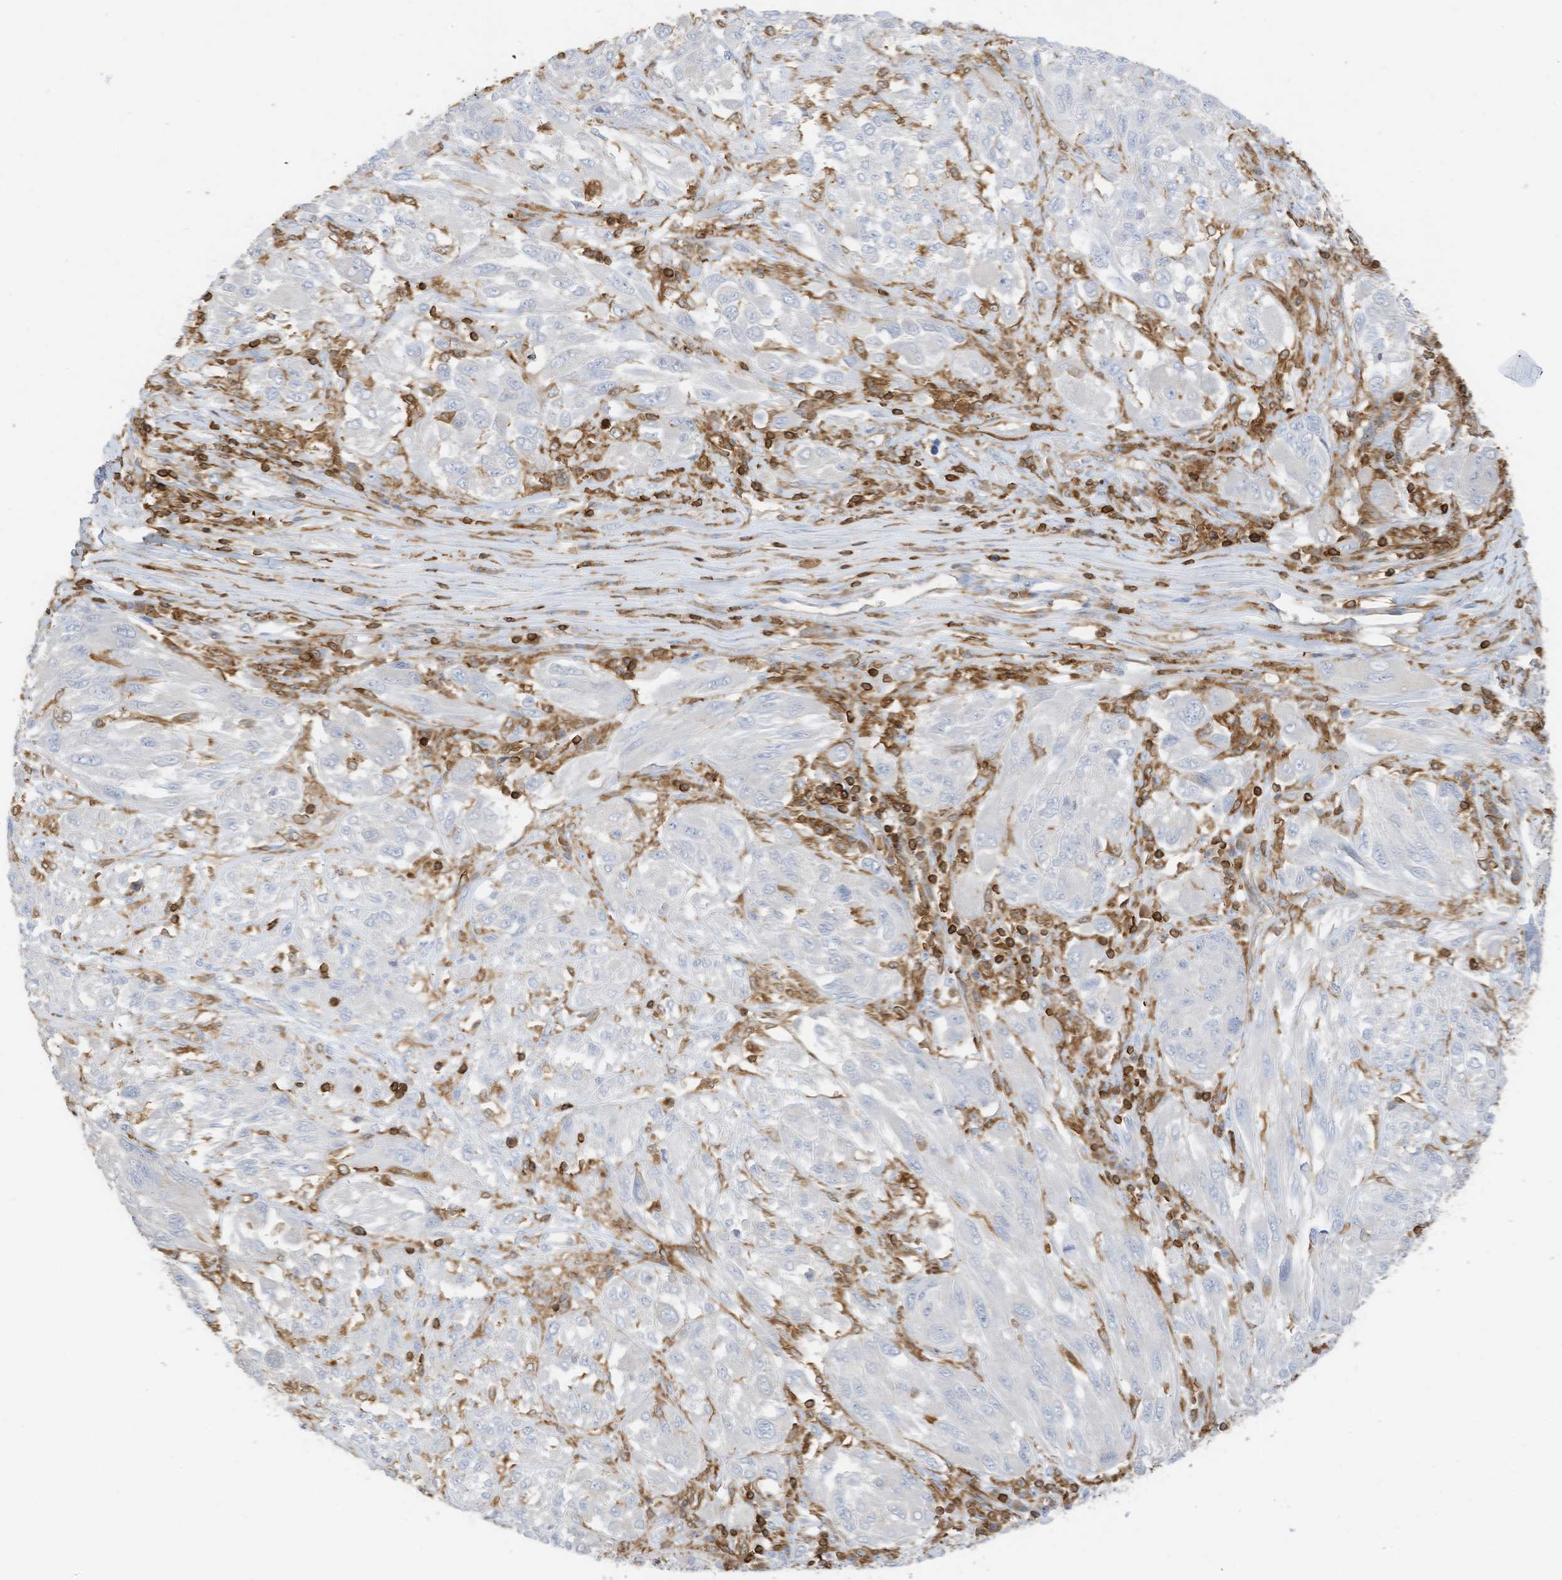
{"staining": {"intensity": "negative", "quantity": "none", "location": "none"}, "tissue": "melanoma", "cell_type": "Tumor cells", "image_type": "cancer", "snomed": [{"axis": "morphology", "description": "Malignant melanoma, NOS"}, {"axis": "topography", "description": "Skin"}], "caption": "Immunohistochemistry (IHC) micrograph of neoplastic tissue: human malignant melanoma stained with DAB demonstrates no significant protein expression in tumor cells.", "gene": "ARHGAP25", "patient": {"sex": "female", "age": 91}}